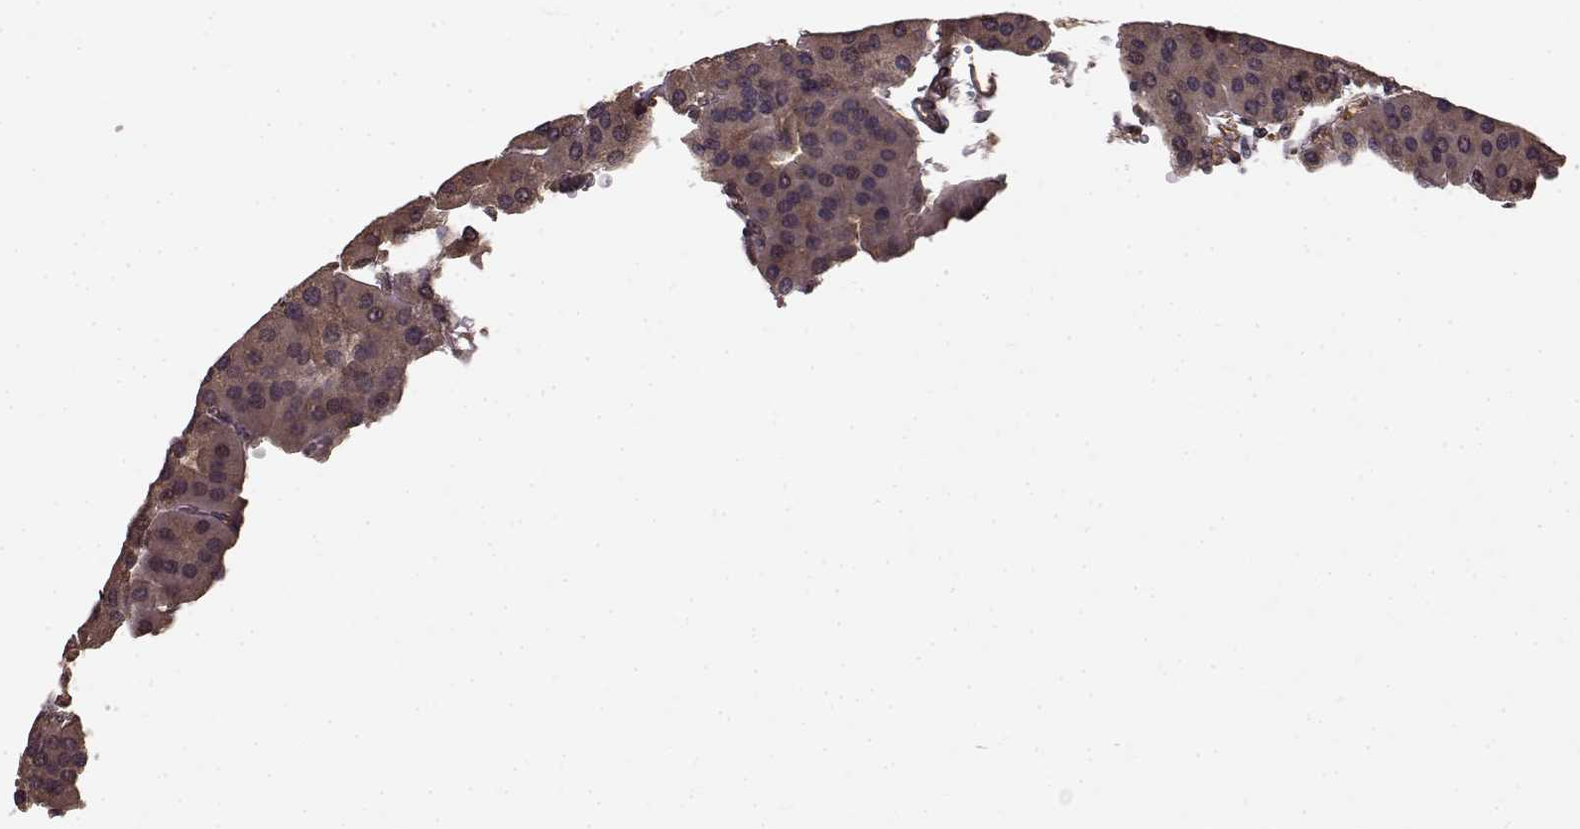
{"staining": {"intensity": "moderate", "quantity": ">75%", "location": "cytoplasmic/membranous"}, "tissue": "parathyroid gland", "cell_type": "Glandular cells", "image_type": "normal", "snomed": [{"axis": "morphology", "description": "Normal tissue, NOS"}, {"axis": "morphology", "description": "Adenoma, NOS"}, {"axis": "topography", "description": "Parathyroid gland"}], "caption": "Immunohistochemistry (IHC) image of benign parathyroid gland stained for a protein (brown), which demonstrates medium levels of moderate cytoplasmic/membranous staining in about >75% of glandular cells.", "gene": "FSTL1", "patient": {"sex": "female", "age": 86}}